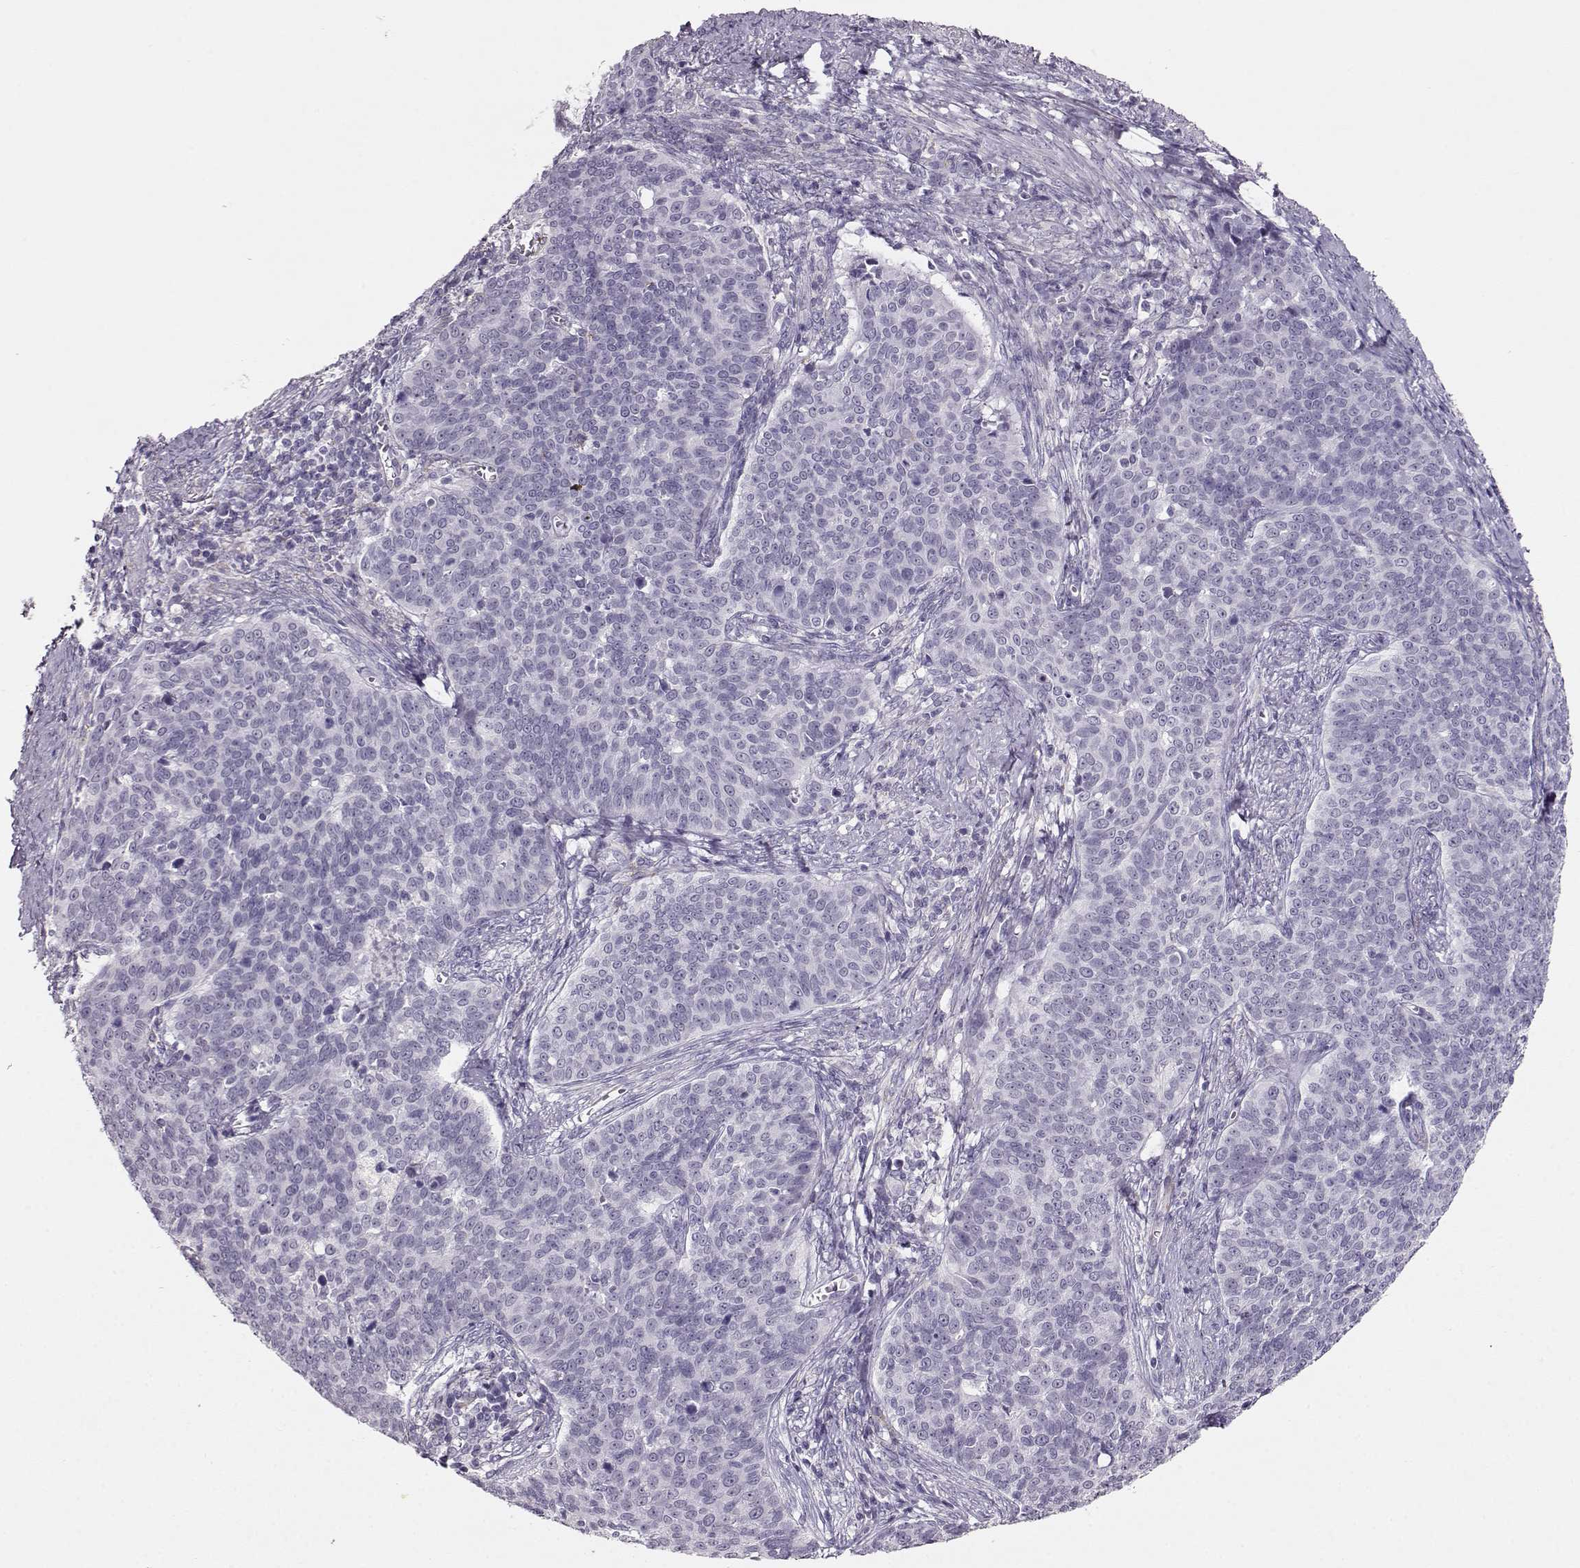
{"staining": {"intensity": "negative", "quantity": "none", "location": "none"}, "tissue": "cervical cancer", "cell_type": "Tumor cells", "image_type": "cancer", "snomed": [{"axis": "morphology", "description": "Squamous cell carcinoma, NOS"}, {"axis": "topography", "description": "Cervix"}], "caption": "This is an immunohistochemistry photomicrograph of human cervical cancer (squamous cell carcinoma). There is no positivity in tumor cells.", "gene": "RBM44", "patient": {"sex": "female", "age": 39}}